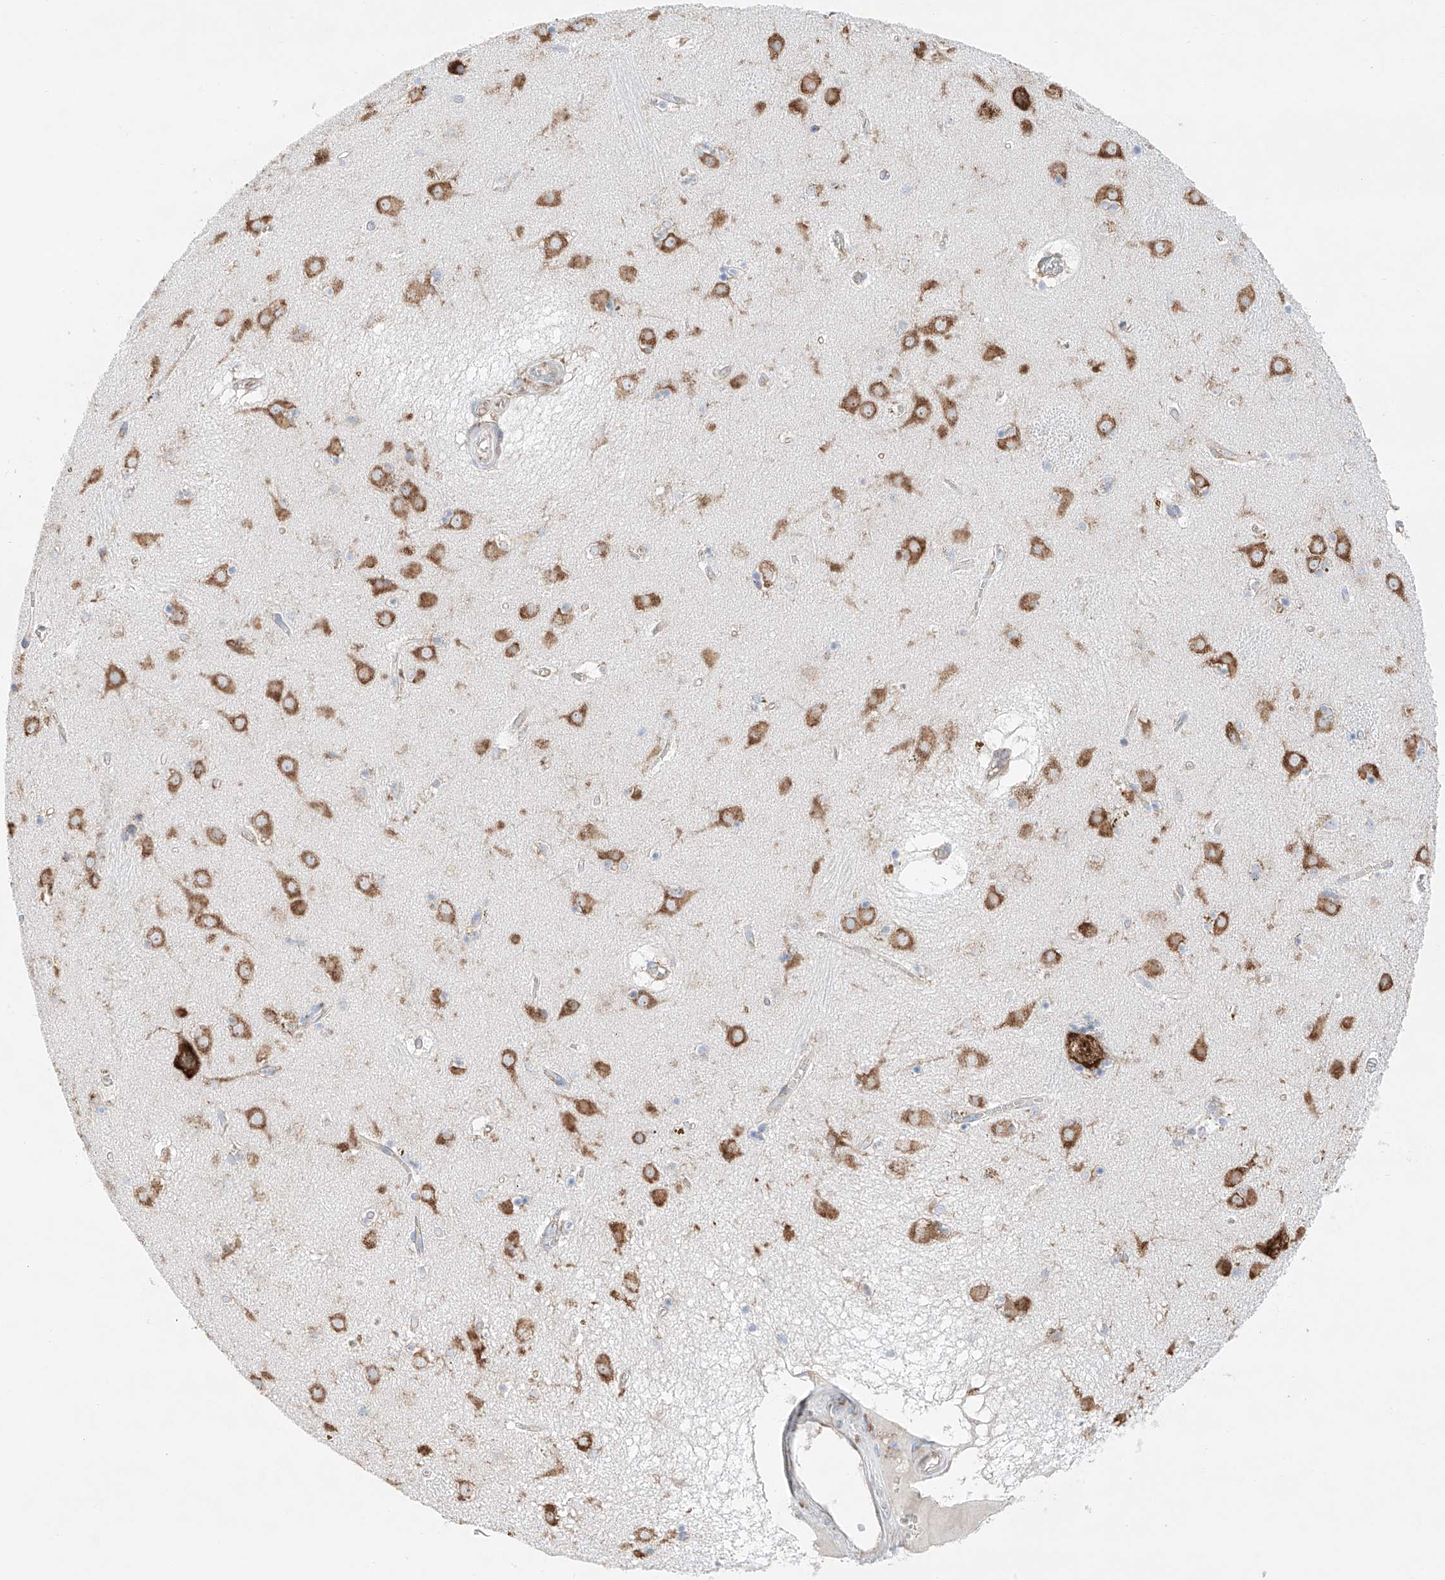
{"staining": {"intensity": "negative", "quantity": "none", "location": "none"}, "tissue": "caudate", "cell_type": "Glial cells", "image_type": "normal", "snomed": [{"axis": "morphology", "description": "Normal tissue, NOS"}, {"axis": "topography", "description": "Lateral ventricle wall"}], "caption": "This is an immunohistochemistry (IHC) image of benign caudate. There is no positivity in glial cells.", "gene": "CRELD1", "patient": {"sex": "male", "age": 70}}